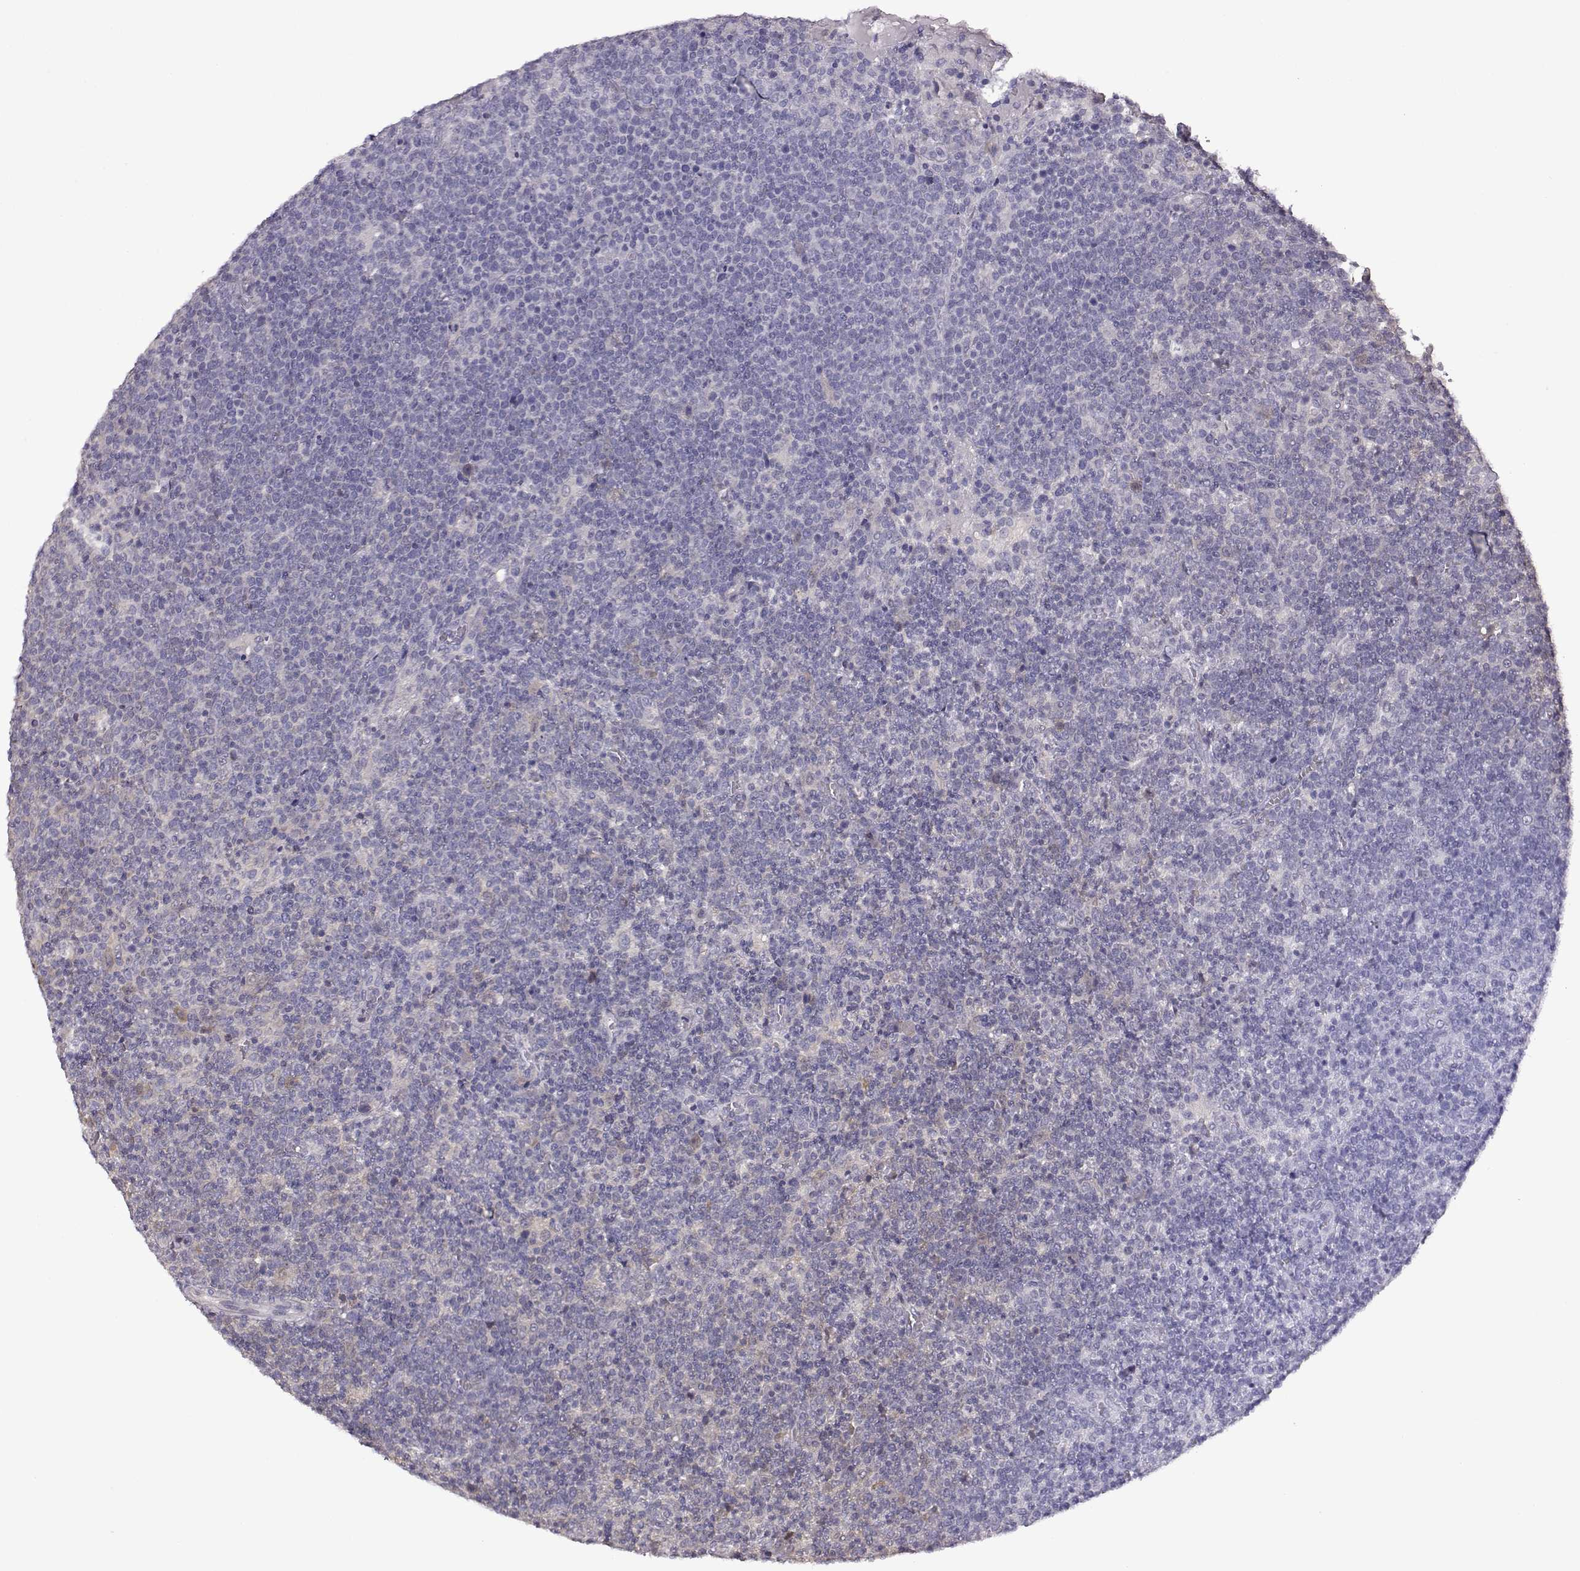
{"staining": {"intensity": "negative", "quantity": "none", "location": "none"}, "tissue": "lymphoma", "cell_type": "Tumor cells", "image_type": "cancer", "snomed": [{"axis": "morphology", "description": "Malignant lymphoma, non-Hodgkin's type, High grade"}, {"axis": "topography", "description": "Lymph node"}], "caption": "Lymphoma stained for a protein using immunohistochemistry (IHC) displays no expression tumor cells.", "gene": "VGF", "patient": {"sex": "male", "age": 61}}